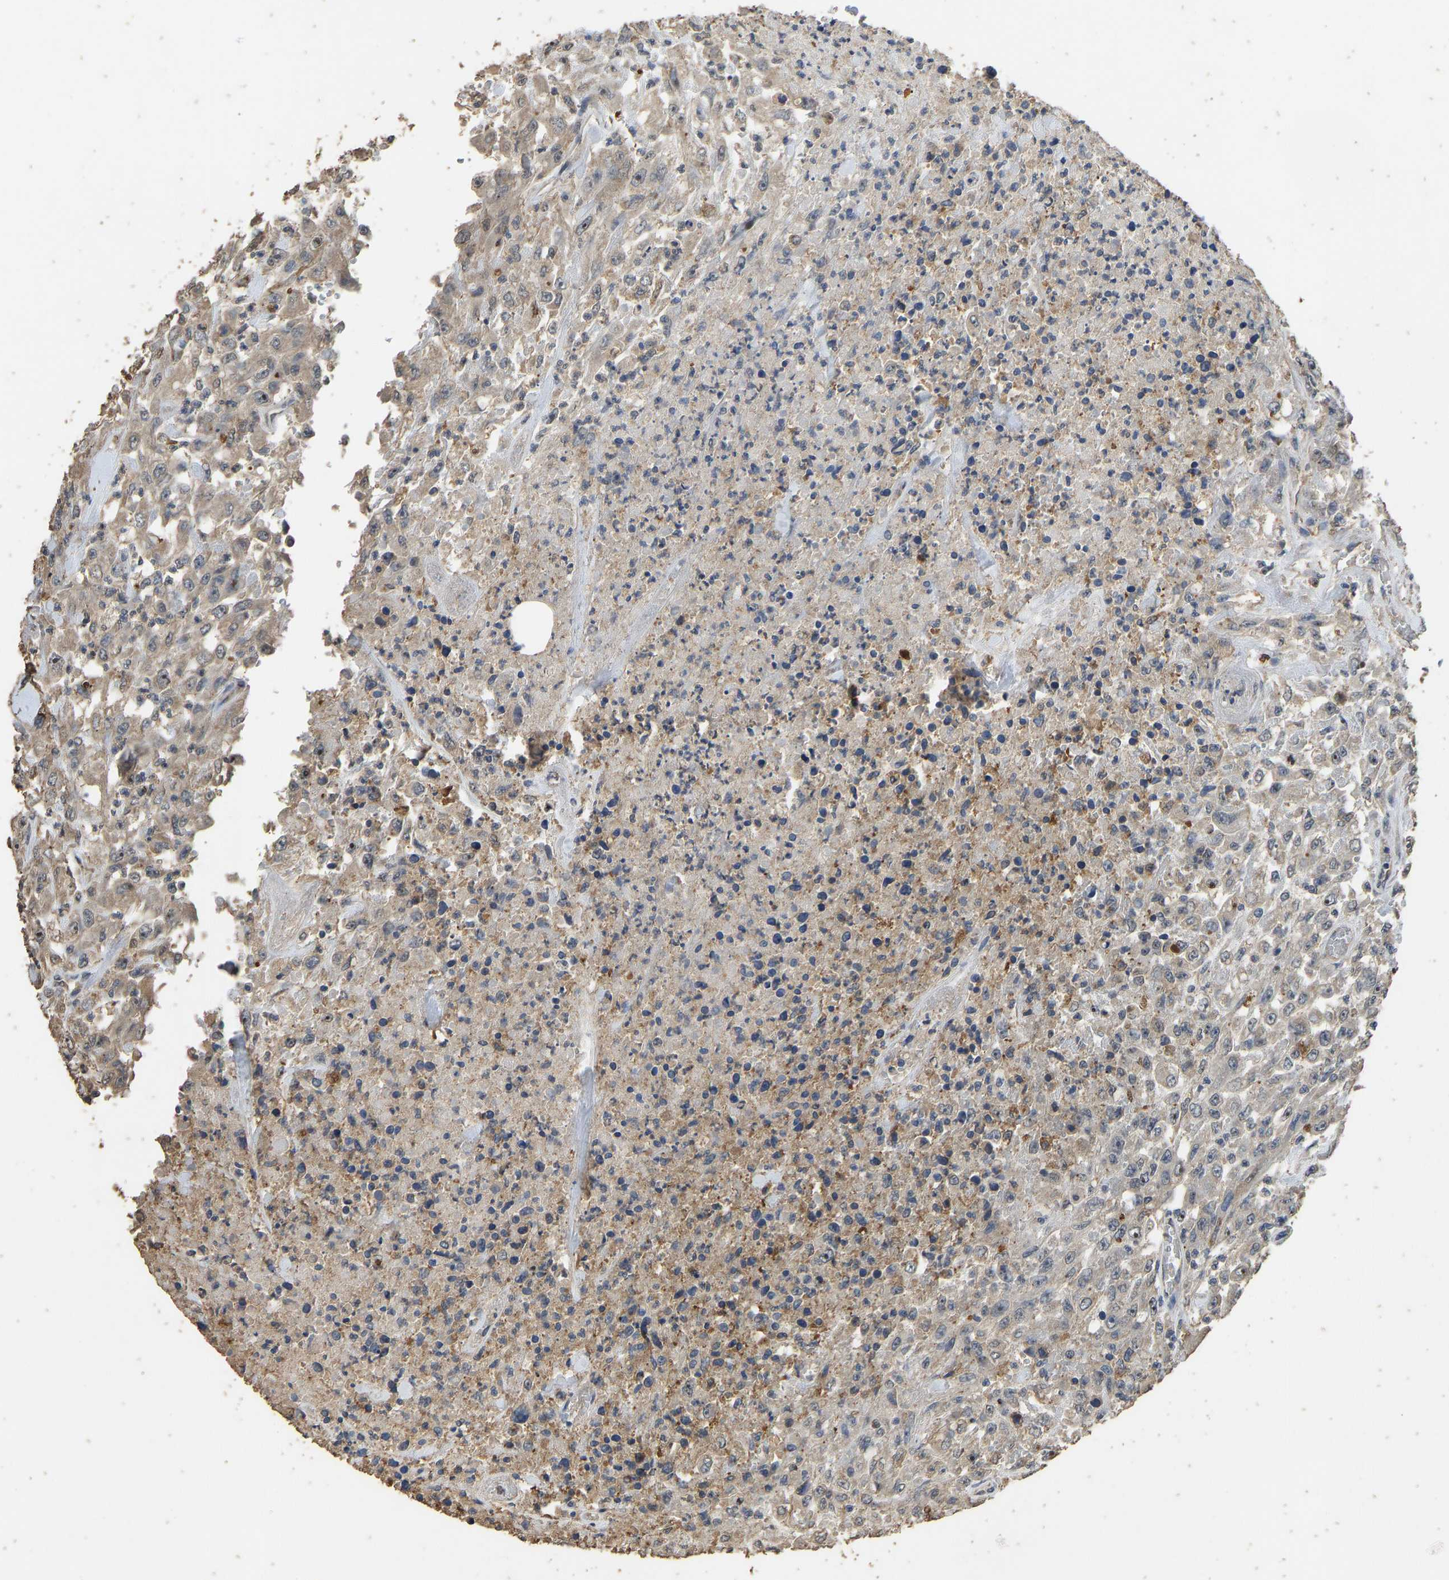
{"staining": {"intensity": "weak", "quantity": "25%-75%", "location": "cytoplasmic/membranous"}, "tissue": "urothelial cancer", "cell_type": "Tumor cells", "image_type": "cancer", "snomed": [{"axis": "morphology", "description": "Urothelial carcinoma, High grade"}, {"axis": "topography", "description": "Urinary bladder"}], "caption": "Protein expression analysis of human urothelial cancer reveals weak cytoplasmic/membranous staining in about 25%-75% of tumor cells.", "gene": "CIDEC", "patient": {"sex": "male", "age": 46}}